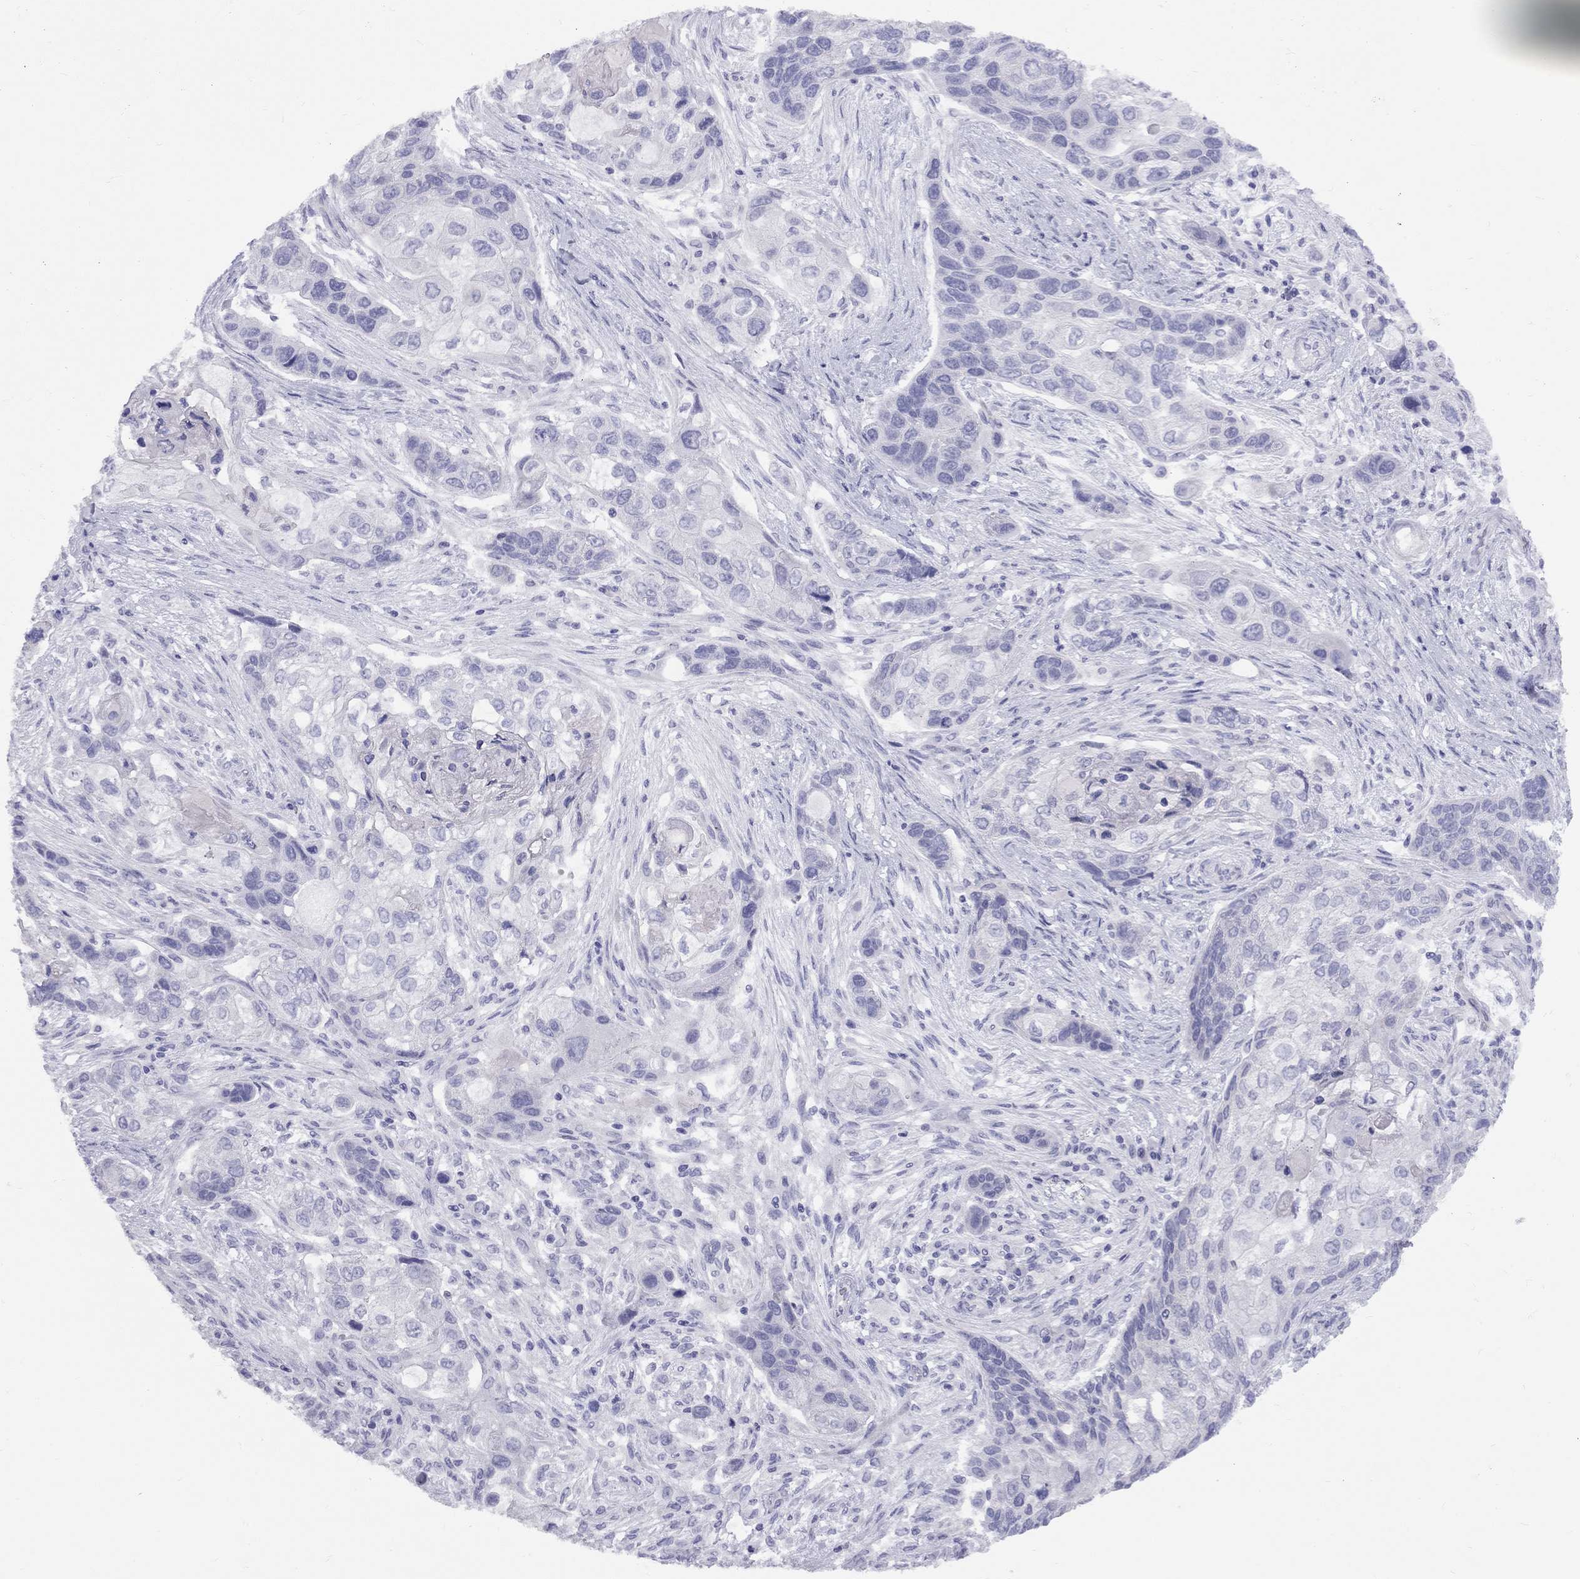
{"staining": {"intensity": "negative", "quantity": "none", "location": "none"}, "tissue": "lung cancer", "cell_type": "Tumor cells", "image_type": "cancer", "snomed": [{"axis": "morphology", "description": "Squamous cell carcinoma, NOS"}, {"axis": "topography", "description": "Lung"}], "caption": "DAB immunohistochemical staining of human lung cancer (squamous cell carcinoma) exhibits no significant expression in tumor cells.", "gene": "FSCN3", "patient": {"sex": "male", "age": 69}}